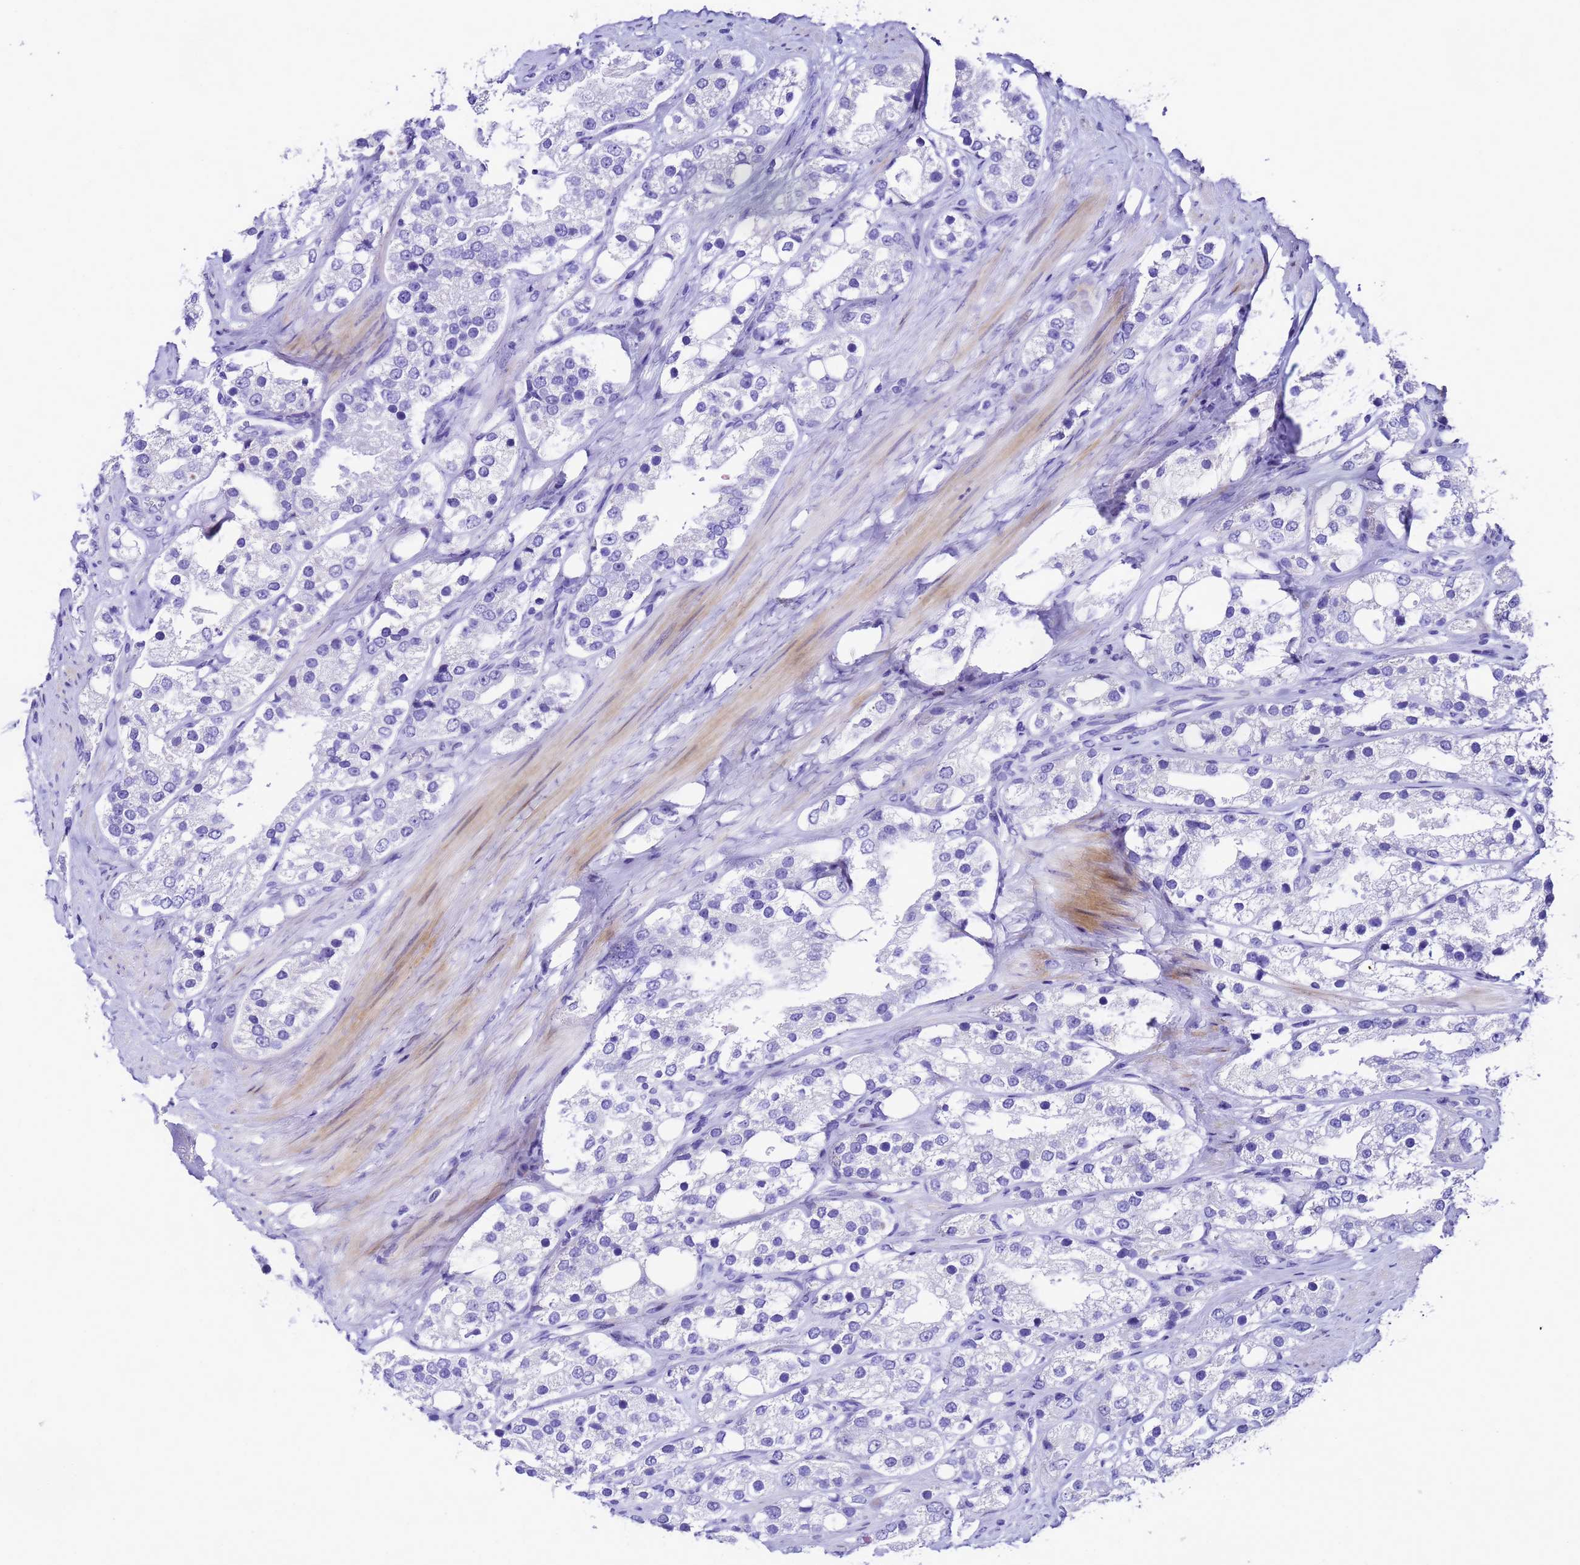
{"staining": {"intensity": "negative", "quantity": "none", "location": "none"}, "tissue": "prostate cancer", "cell_type": "Tumor cells", "image_type": "cancer", "snomed": [{"axis": "morphology", "description": "Adenocarcinoma, NOS"}, {"axis": "topography", "description": "Prostate"}], "caption": "Tumor cells are negative for protein expression in human prostate cancer.", "gene": "UGT2B10", "patient": {"sex": "male", "age": 79}}